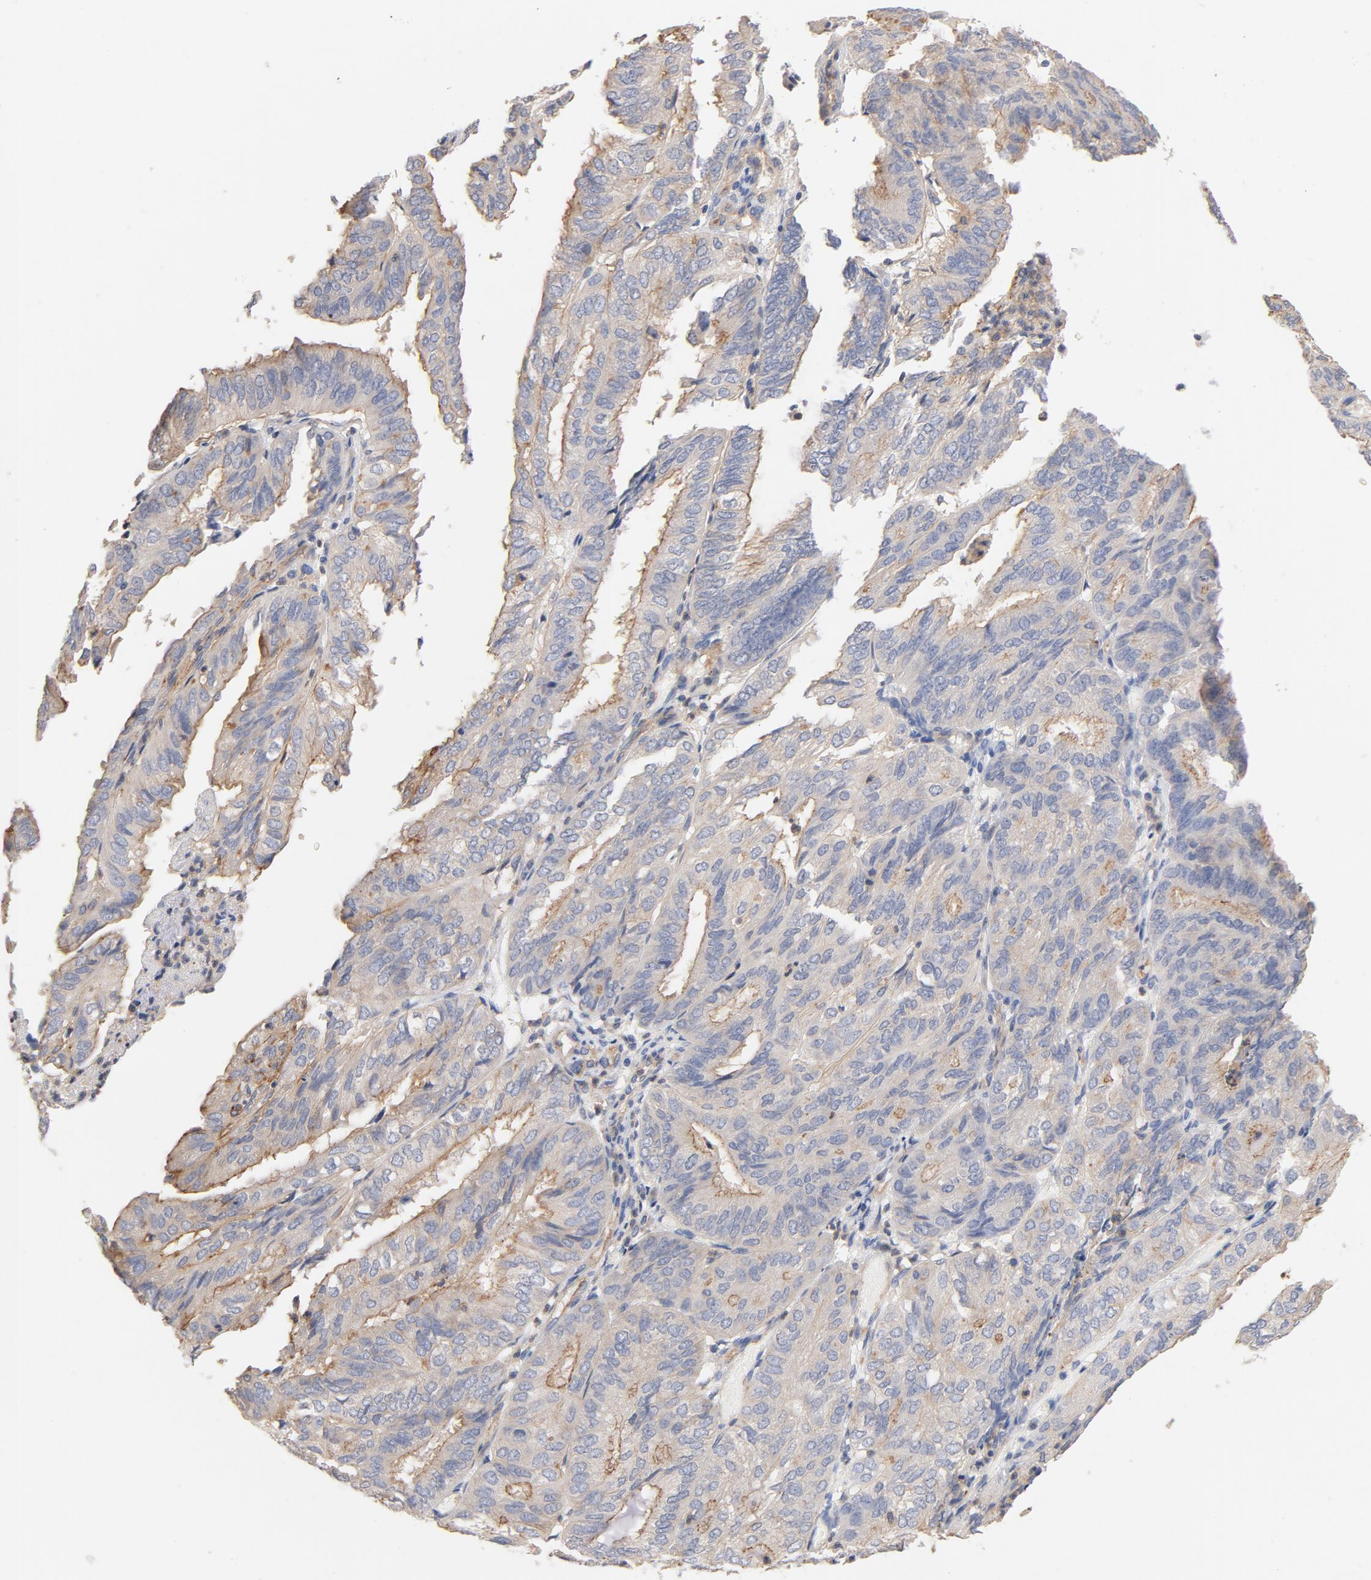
{"staining": {"intensity": "moderate", "quantity": ">75%", "location": "cytoplasmic/membranous"}, "tissue": "endometrial cancer", "cell_type": "Tumor cells", "image_type": "cancer", "snomed": [{"axis": "morphology", "description": "Adenocarcinoma, NOS"}, {"axis": "topography", "description": "Endometrium"}], "caption": "A brown stain labels moderate cytoplasmic/membranous staining of a protein in adenocarcinoma (endometrial) tumor cells.", "gene": "STRN3", "patient": {"sex": "female", "age": 59}}